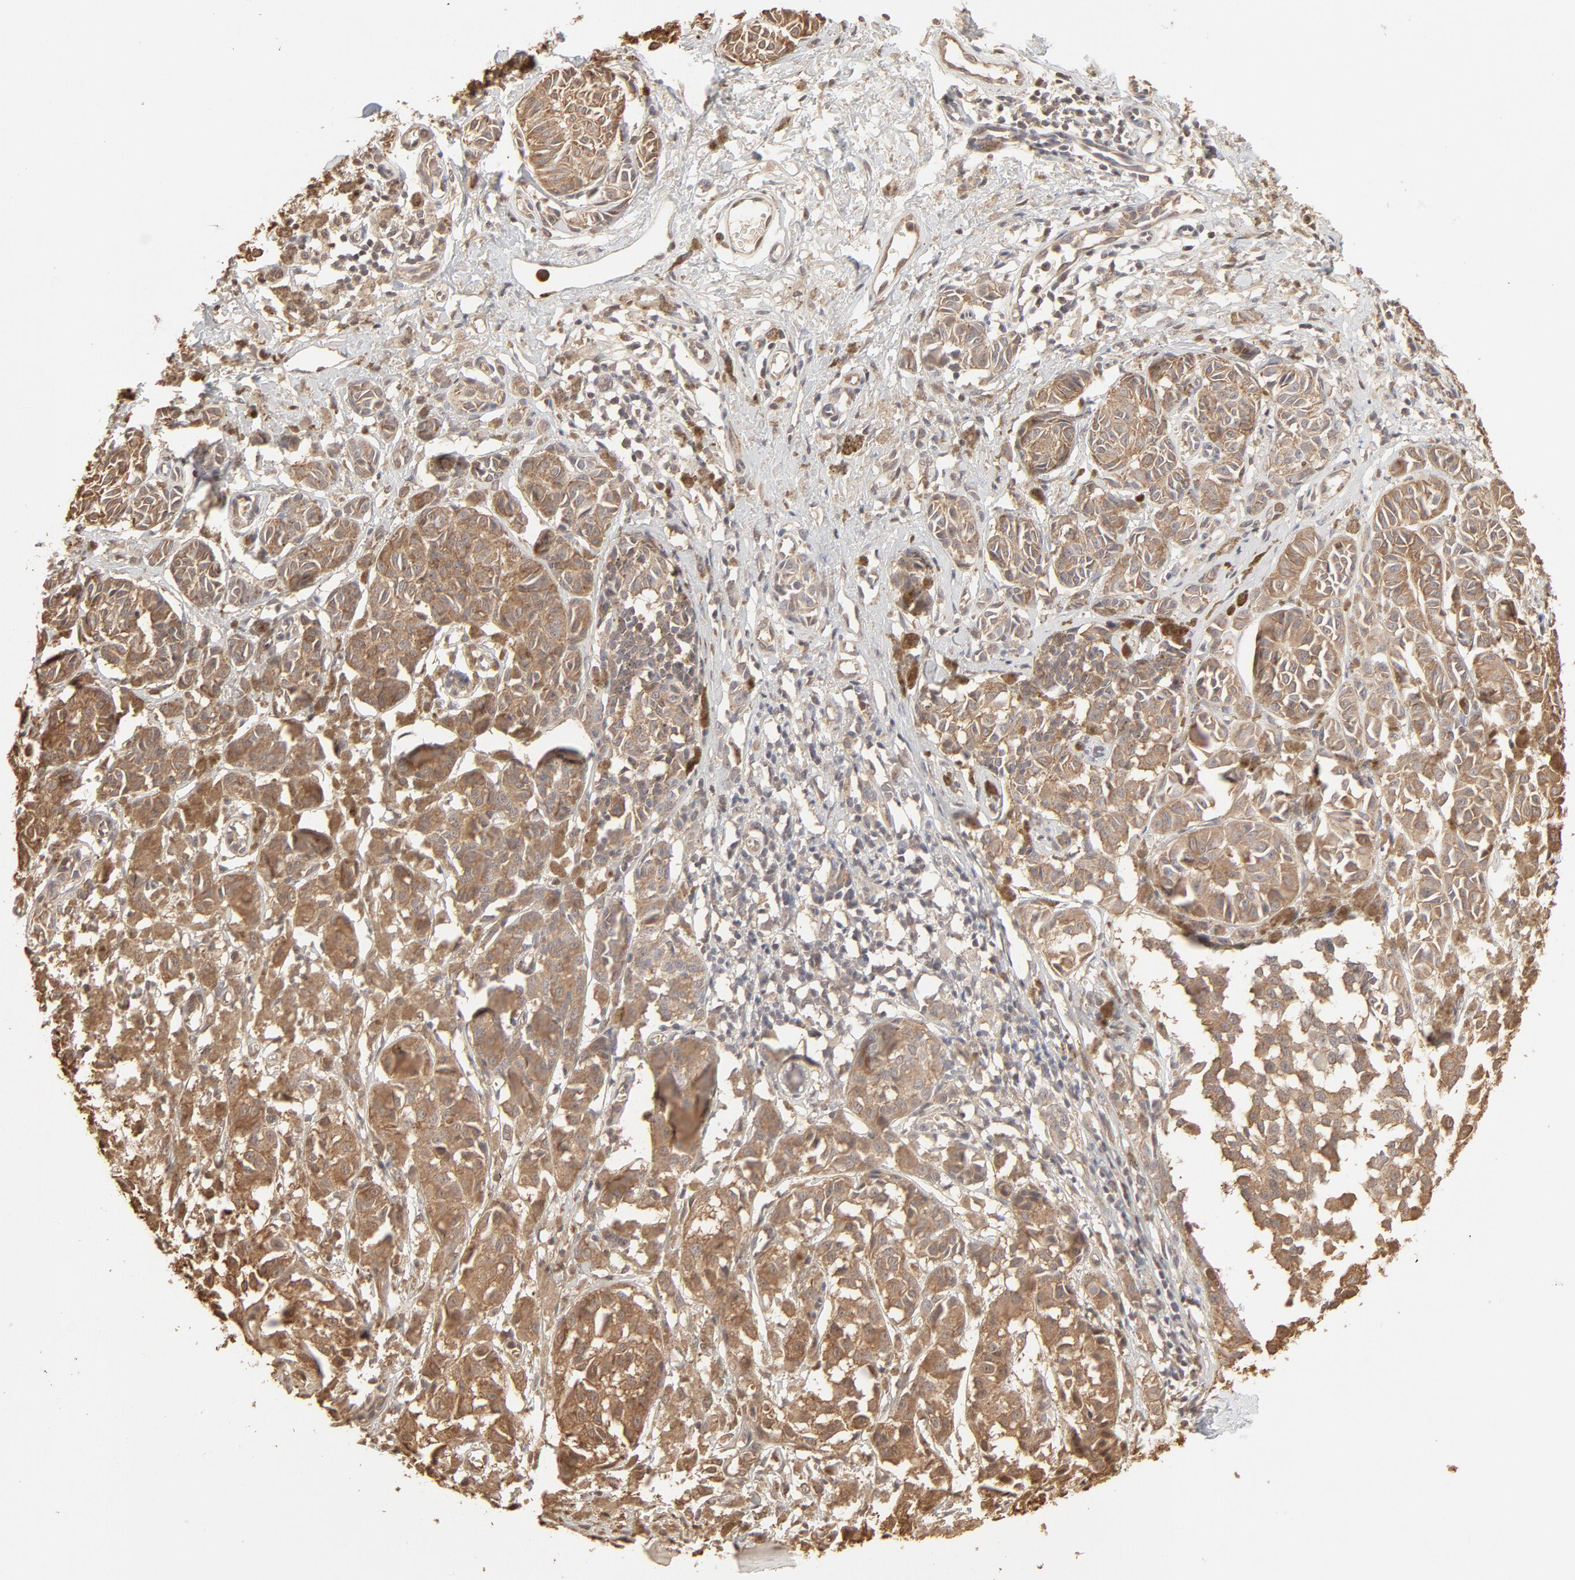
{"staining": {"intensity": "moderate", "quantity": ">75%", "location": "cytoplasmic/membranous"}, "tissue": "melanoma", "cell_type": "Tumor cells", "image_type": "cancer", "snomed": [{"axis": "morphology", "description": "Malignant melanoma, NOS"}, {"axis": "topography", "description": "Skin"}], "caption": "A brown stain labels moderate cytoplasmic/membranous positivity of a protein in human malignant melanoma tumor cells.", "gene": "PPP2CA", "patient": {"sex": "male", "age": 76}}